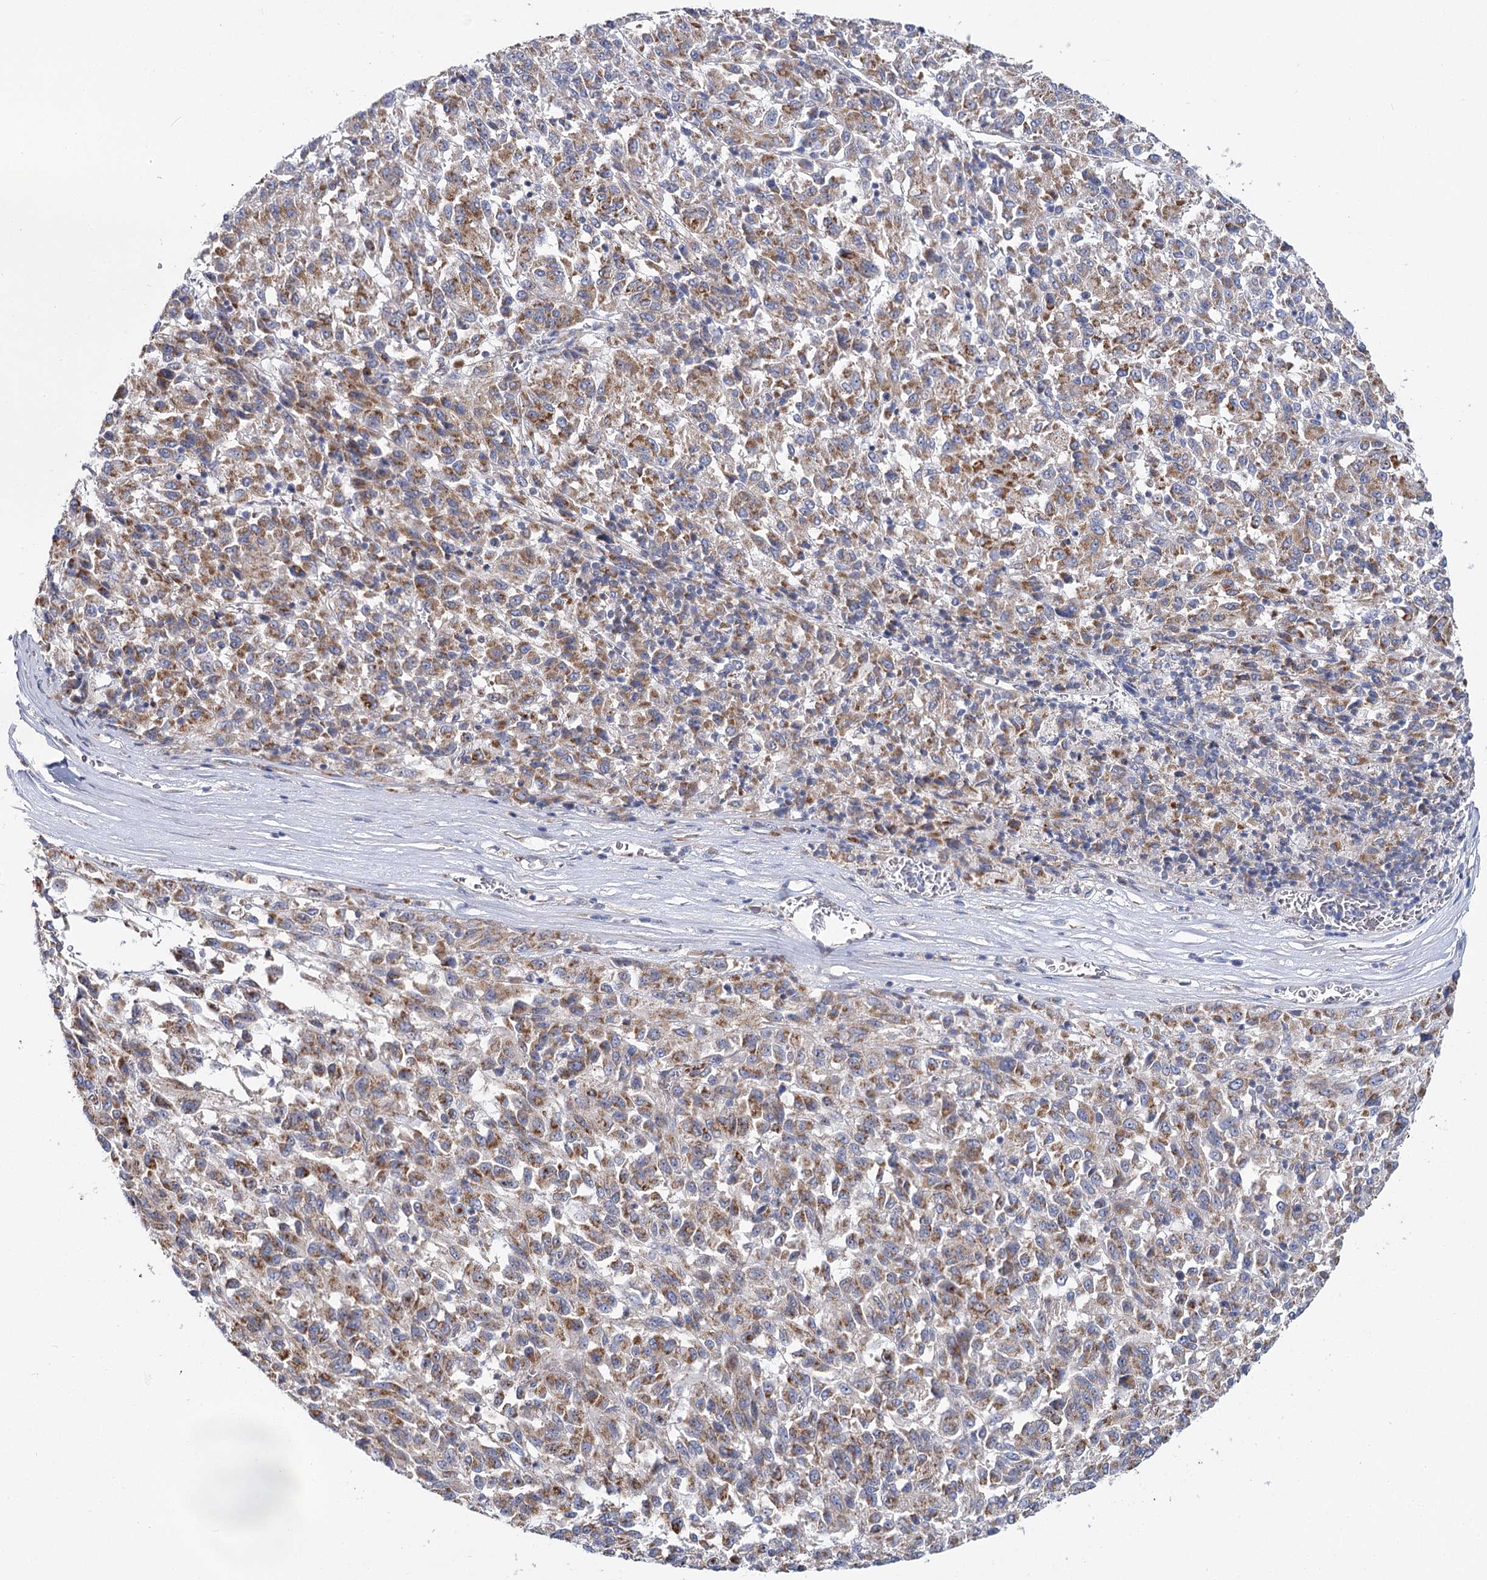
{"staining": {"intensity": "moderate", "quantity": ">75%", "location": "cytoplasmic/membranous"}, "tissue": "melanoma", "cell_type": "Tumor cells", "image_type": "cancer", "snomed": [{"axis": "morphology", "description": "Malignant melanoma, Metastatic site"}, {"axis": "topography", "description": "Lung"}], "caption": "Immunohistochemistry (IHC) of human malignant melanoma (metastatic site) reveals medium levels of moderate cytoplasmic/membranous expression in about >75% of tumor cells. The protein is stained brown, and the nuclei are stained in blue (DAB (3,3'-diaminobenzidine) IHC with brightfield microscopy, high magnification).", "gene": "THUMPD3", "patient": {"sex": "male", "age": 64}}